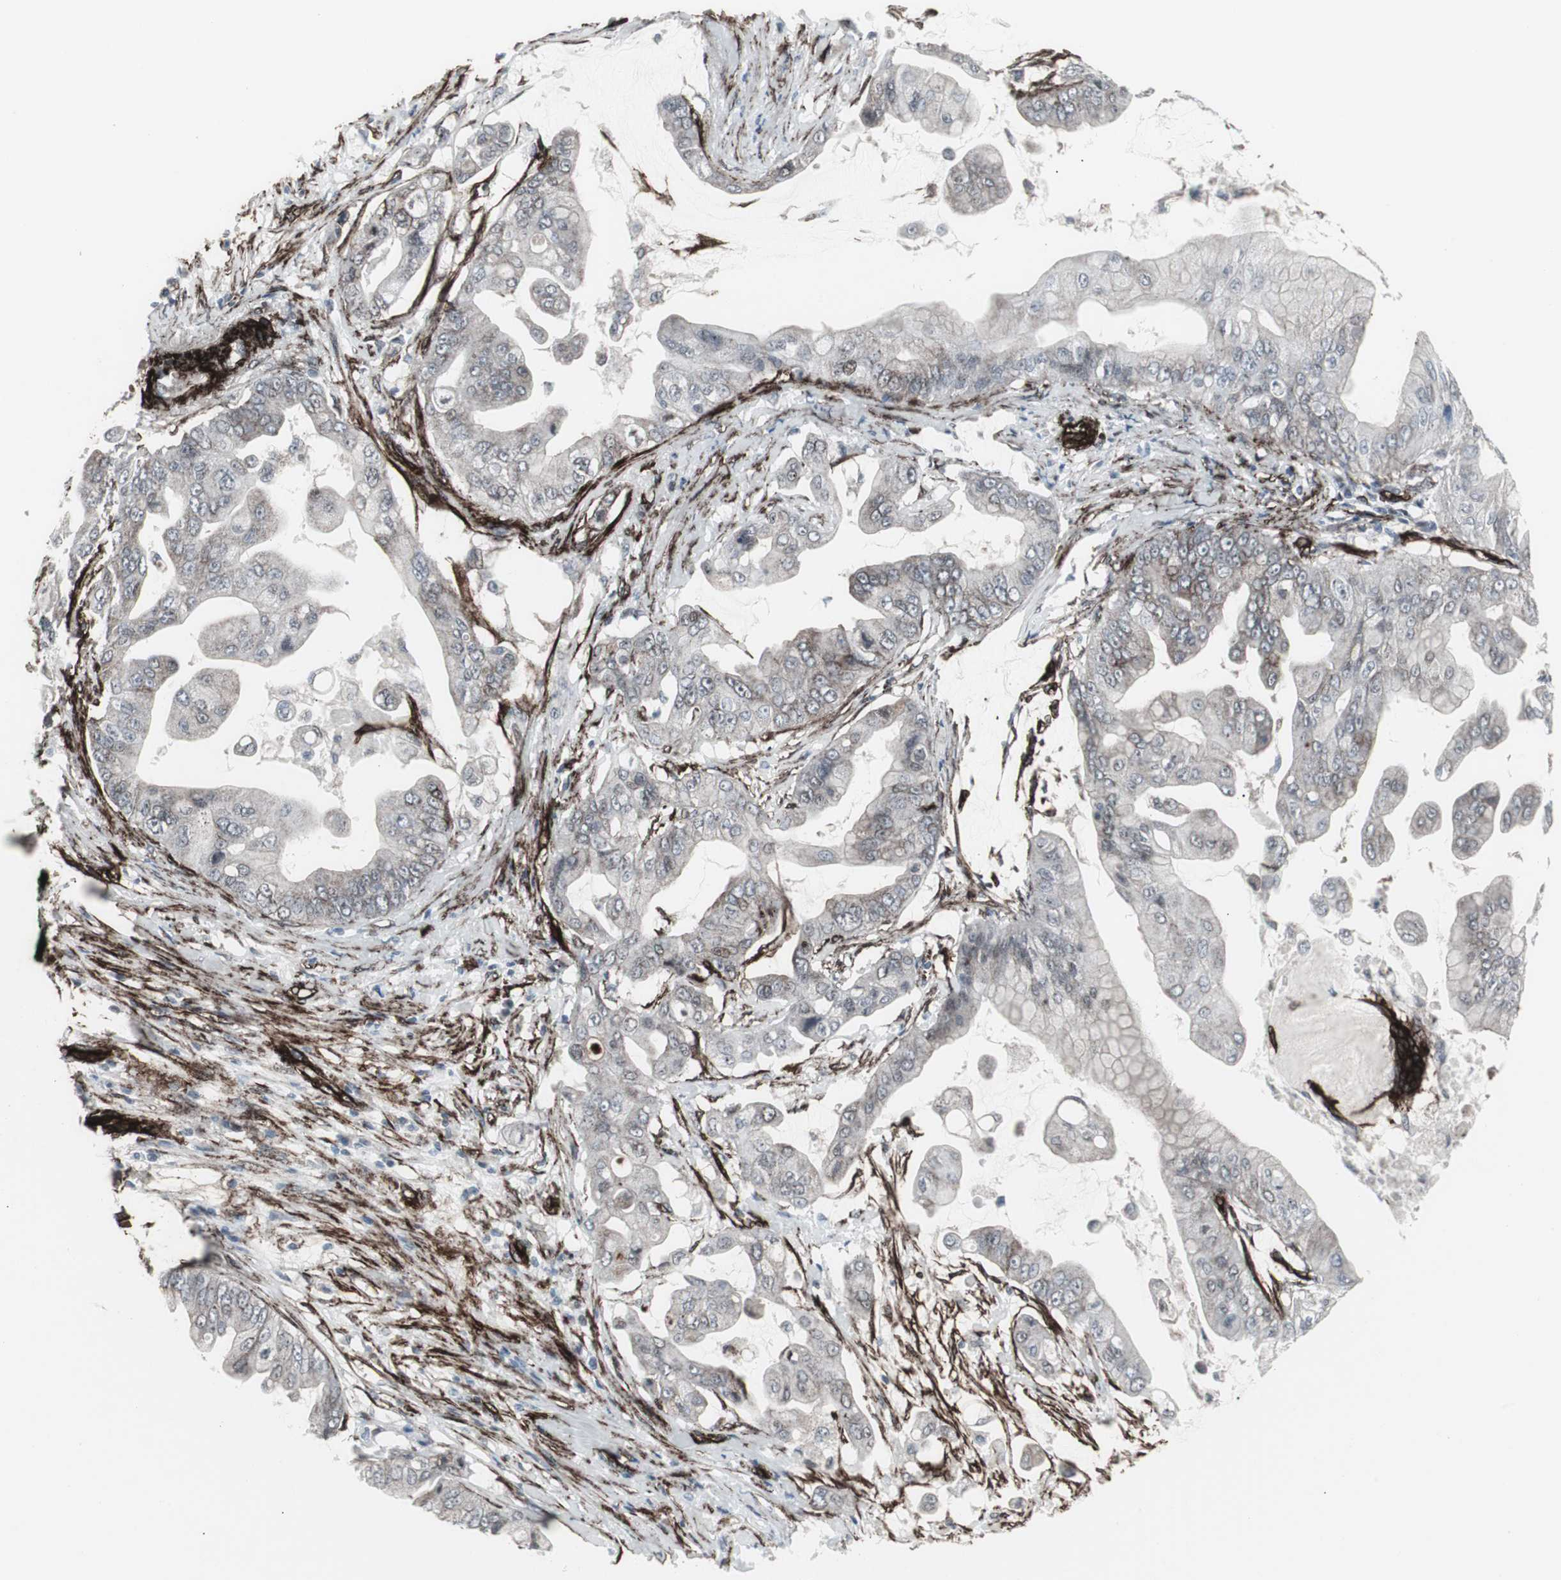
{"staining": {"intensity": "weak", "quantity": "25%-75%", "location": "cytoplasmic/membranous"}, "tissue": "pancreatic cancer", "cell_type": "Tumor cells", "image_type": "cancer", "snomed": [{"axis": "morphology", "description": "Adenocarcinoma, NOS"}, {"axis": "topography", "description": "Pancreas"}], "caption": "Human adenocarcinoma (pancreatic) stained for a protein (brown) displays weak cytoplasmic/membranous positive expression in approximately 25%-75% of tumor cells.", "gene": "PDGFA", "patient": {"sex": "female", "age": 75}}